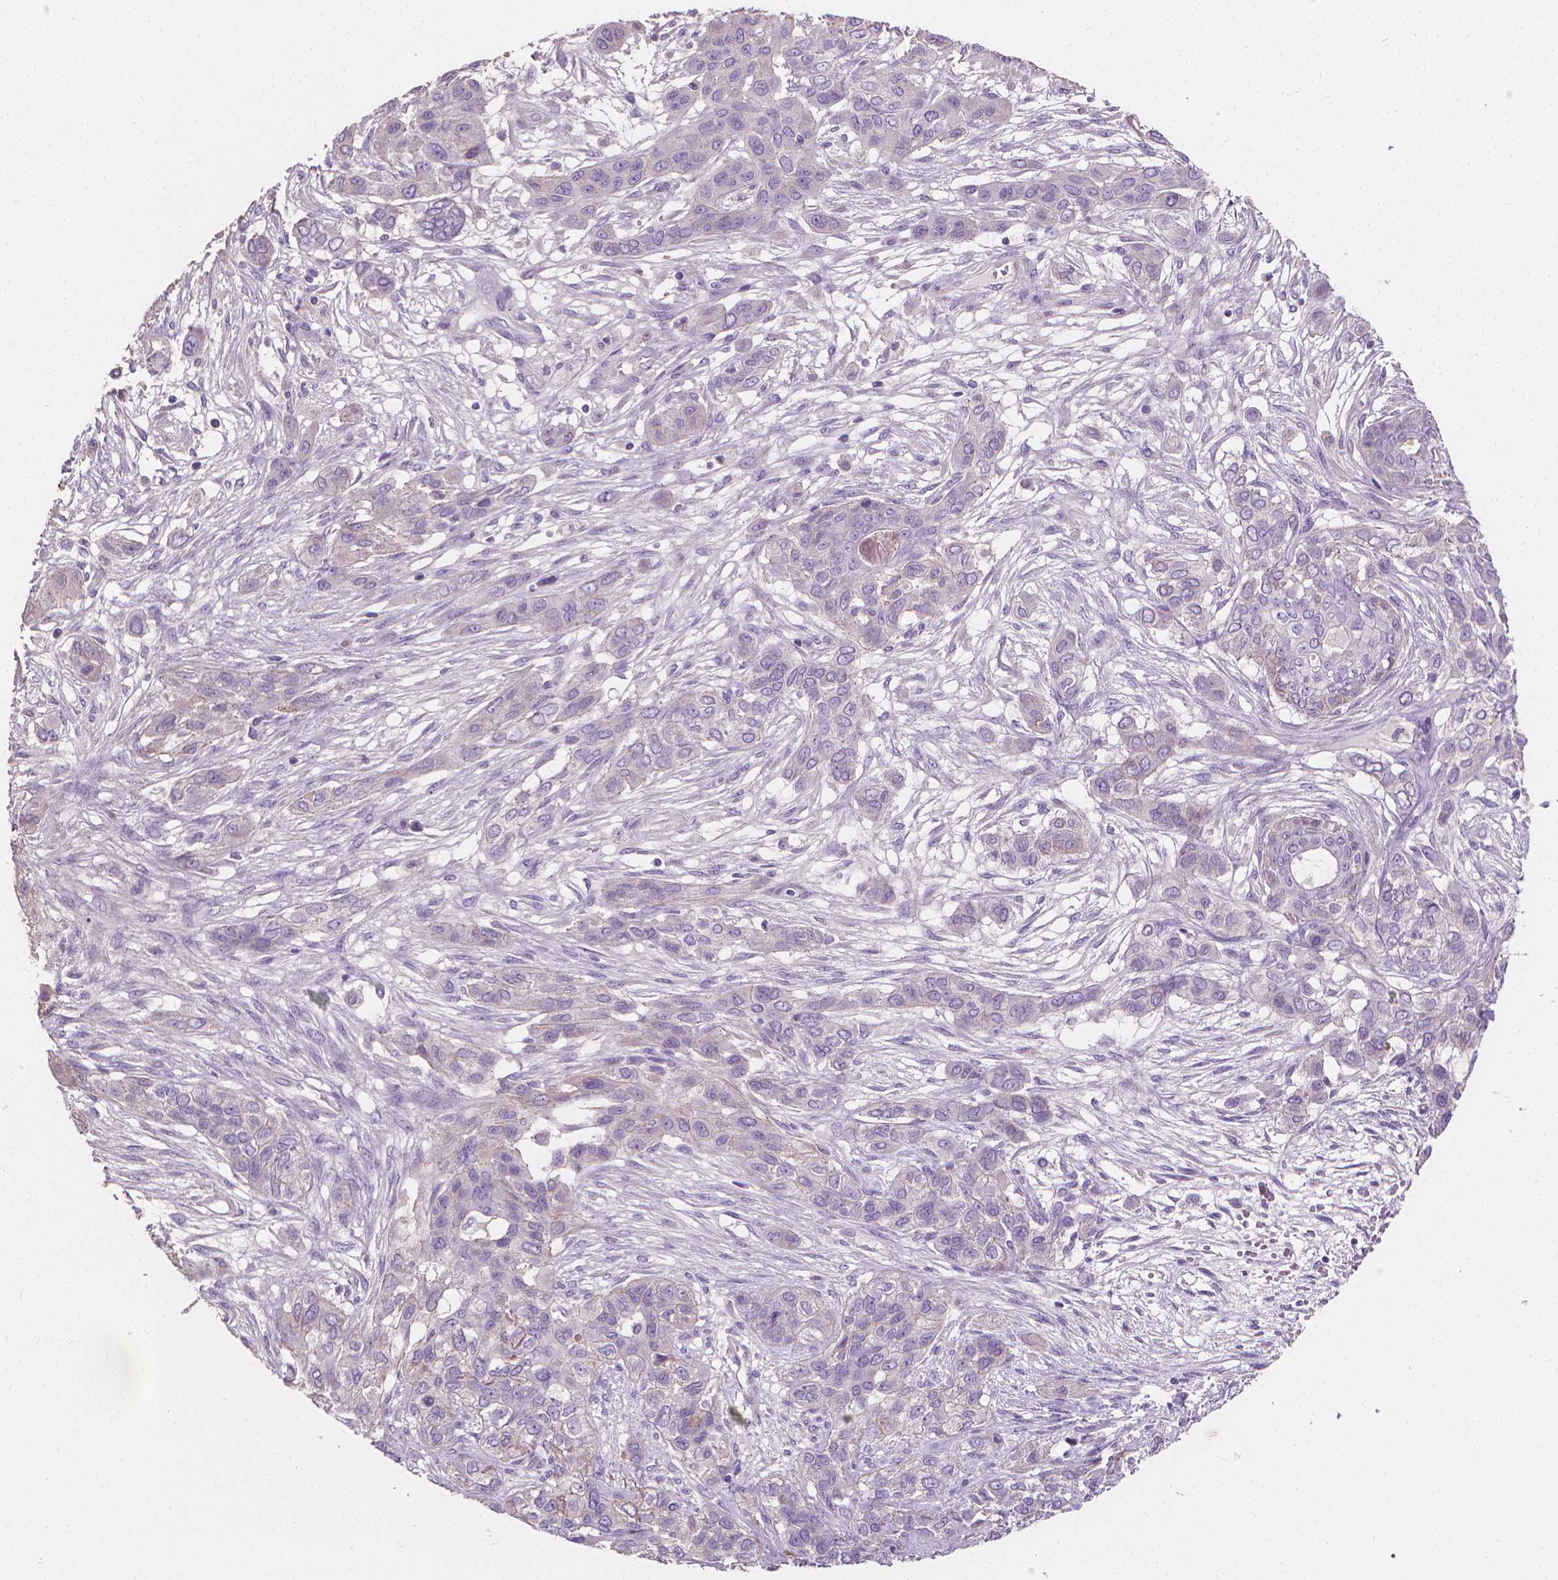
{"staining": {"intensity": "negative", "quantity": "none", "location": "none"}, "tissue": "lung cancer", "cell_type": "Tumor cells", "image_type": "cancer", "snomed": [{"axis": "morphology", "description": "Squamous cell carcinoma, NOS"}, {"axis": "topography", "description": "Lung"}], "caption": "Protein analysis of lung cancer (squamous cell carcinoma) reveals no significant expression in tumor cells. (DAB (3,3'-diaminobenzidine) IHC, high magnification).", "gene": "CABCOCO1", "patient": {"sex": "female", "age": 70}}